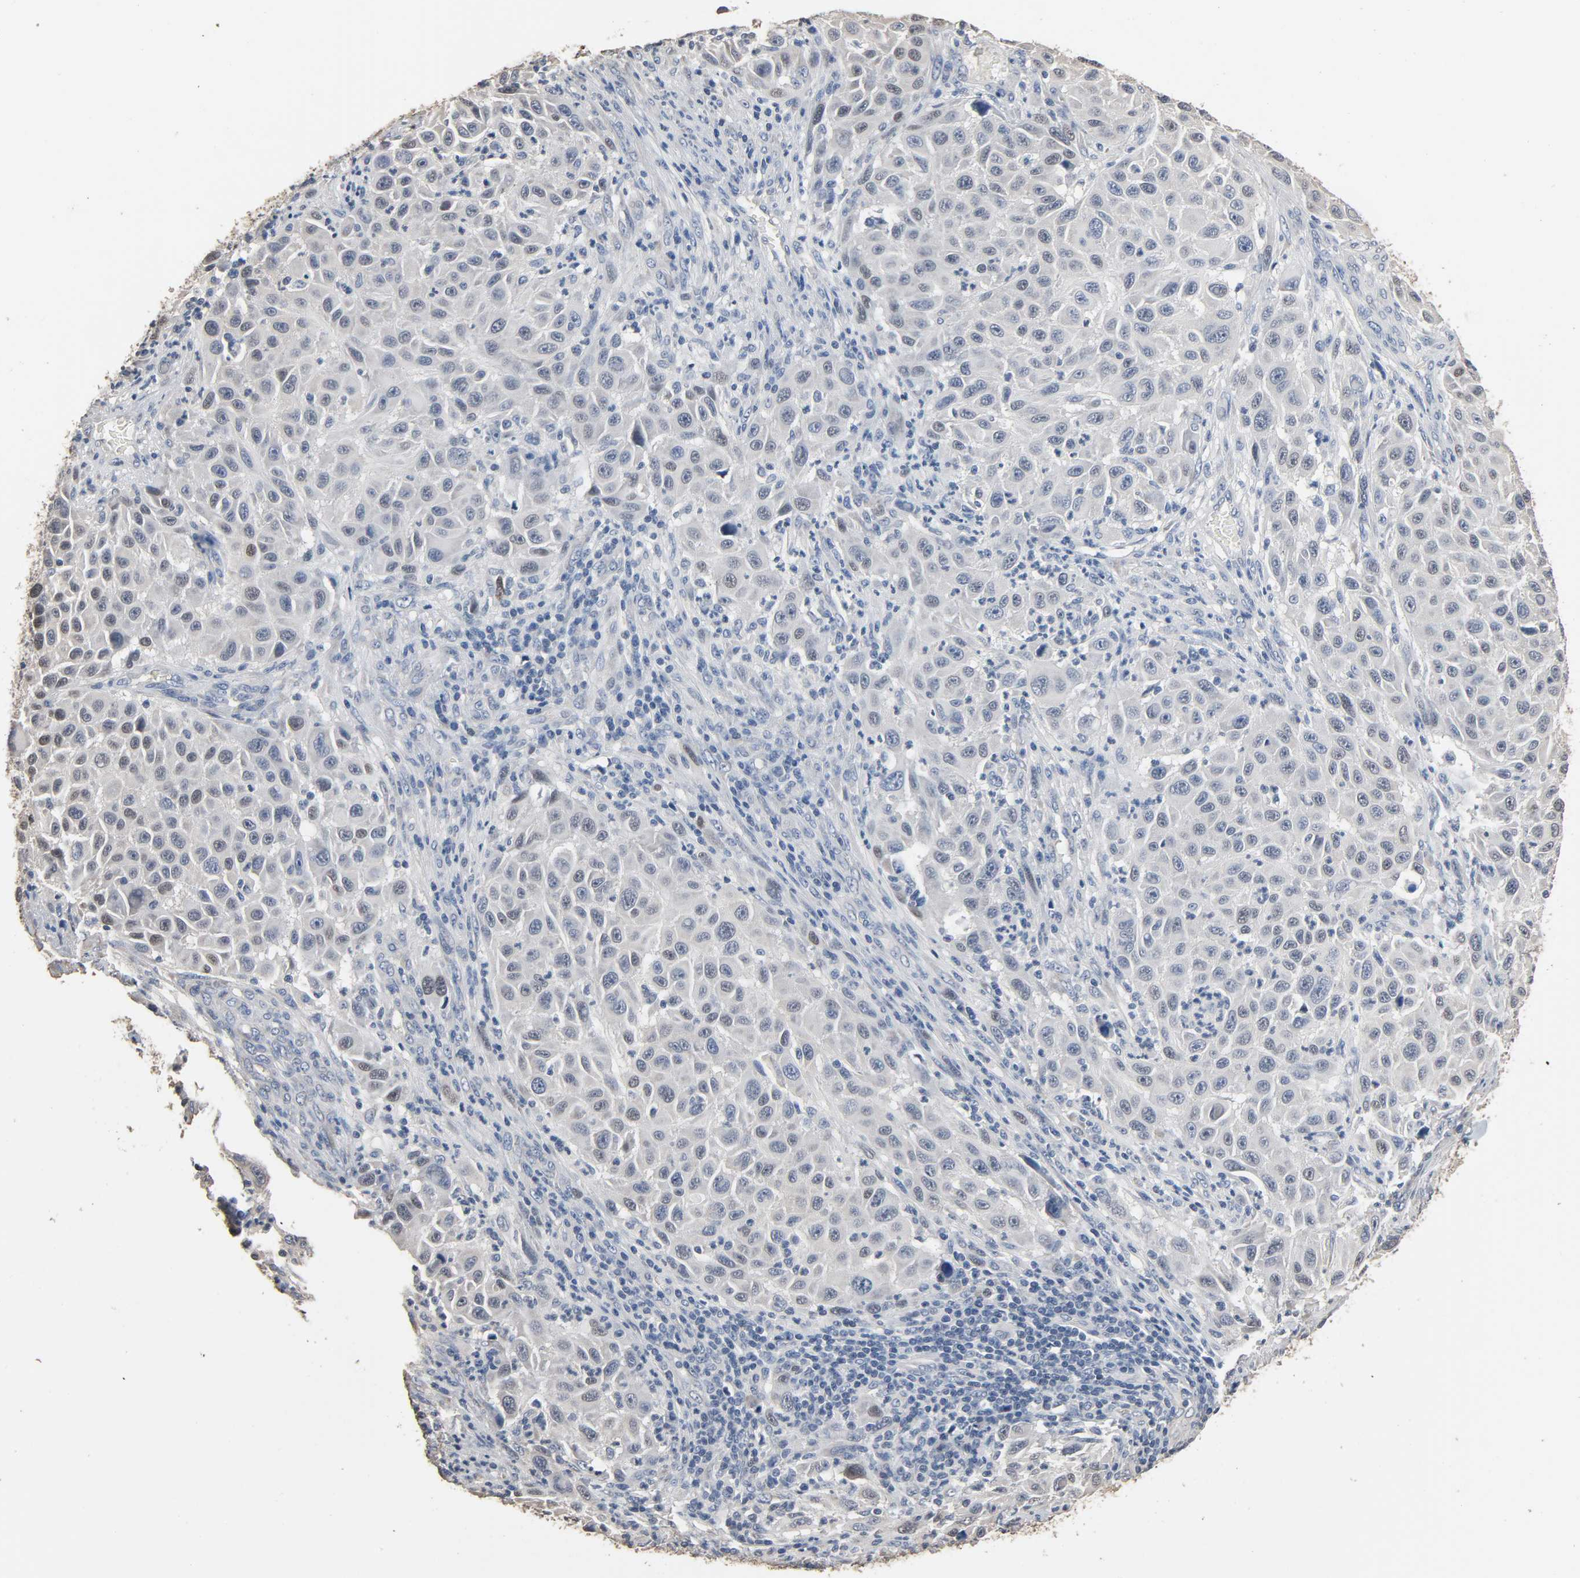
{"staining": {"intensity": "weak", "quantity": "<25%", "location": "nuclear"}, "tissue": "melanoma", "cell_type": "Tumor cells", "image_type": "cancer", "snomed": [{"axis": "morphology", "description": "Malignant melanoma, Metastatic site"}, {"axis": "topography", "description": "Lymph node"}], "caption": "Melanoma was stained to show a protein in brown. There is no significant staining in tumor cells.", "gene": "SOX6", "patient": {"sex": "male", "age": 61}}